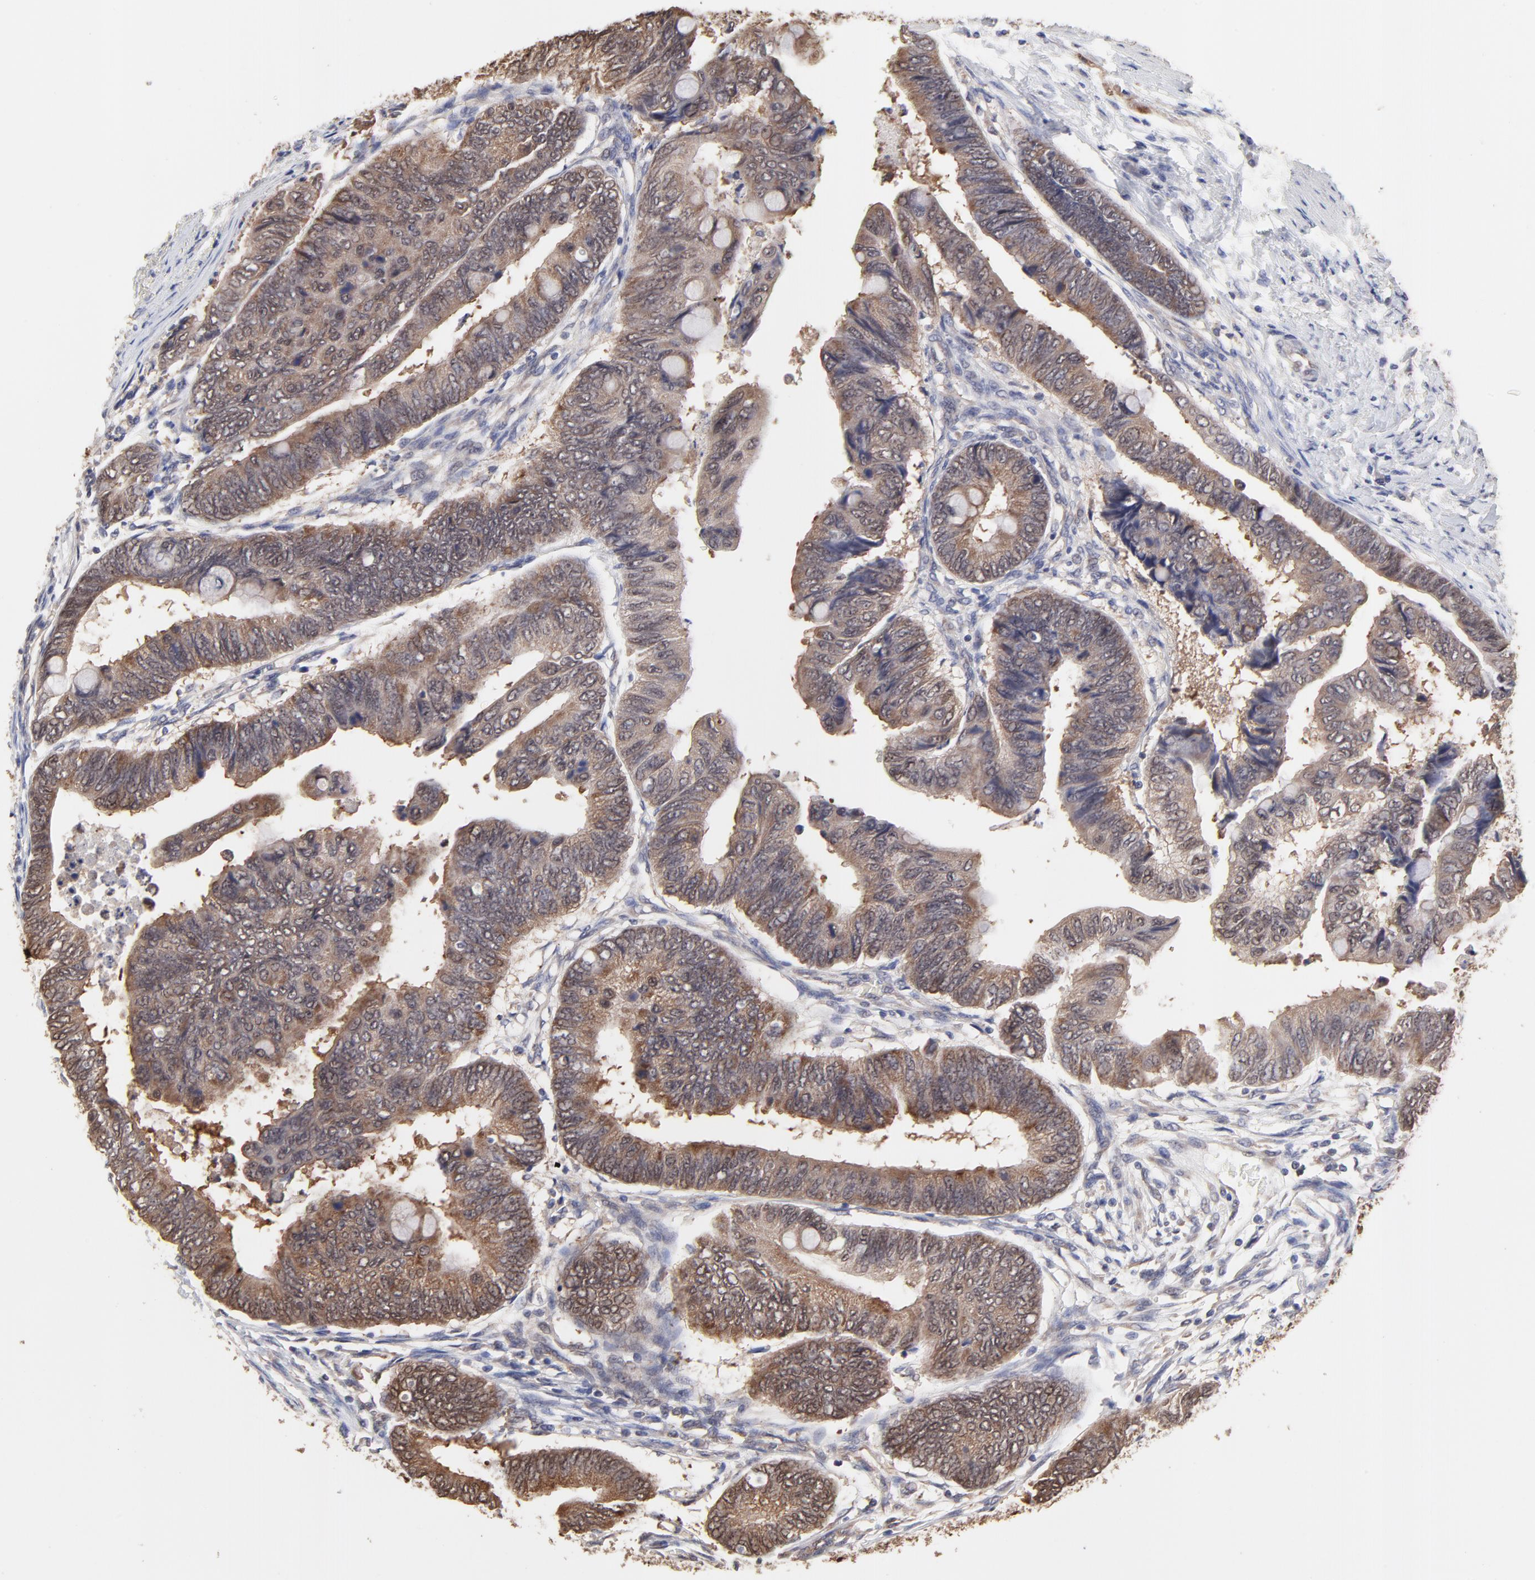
{"staining": {"intensity": "weak", "quantity": ">75%", "location": "cytoplasmic/membranous"}, "tissue": "colorectal cancer", "cell_type": "Tumor cells", "image_type": "cancer", "snomed": [{"axis": "morphology", "description": "Normal tissue, NOS"}, {"axis": "morphology", "description": "Adenocarcinoma, NOS"}, {"axis": "topography", "description": "Rectum"}, {"axis": "topography", "description": "Peripheral nerve tissue"}], "caption": "About >75% of tumor cells in colorectal cancer display weak cytoplasmic/membranous protein staining as visualized by brown immunohistochemical staining.", "gene": "CCT2", "patient": {"sex": "male", "age": 92}}